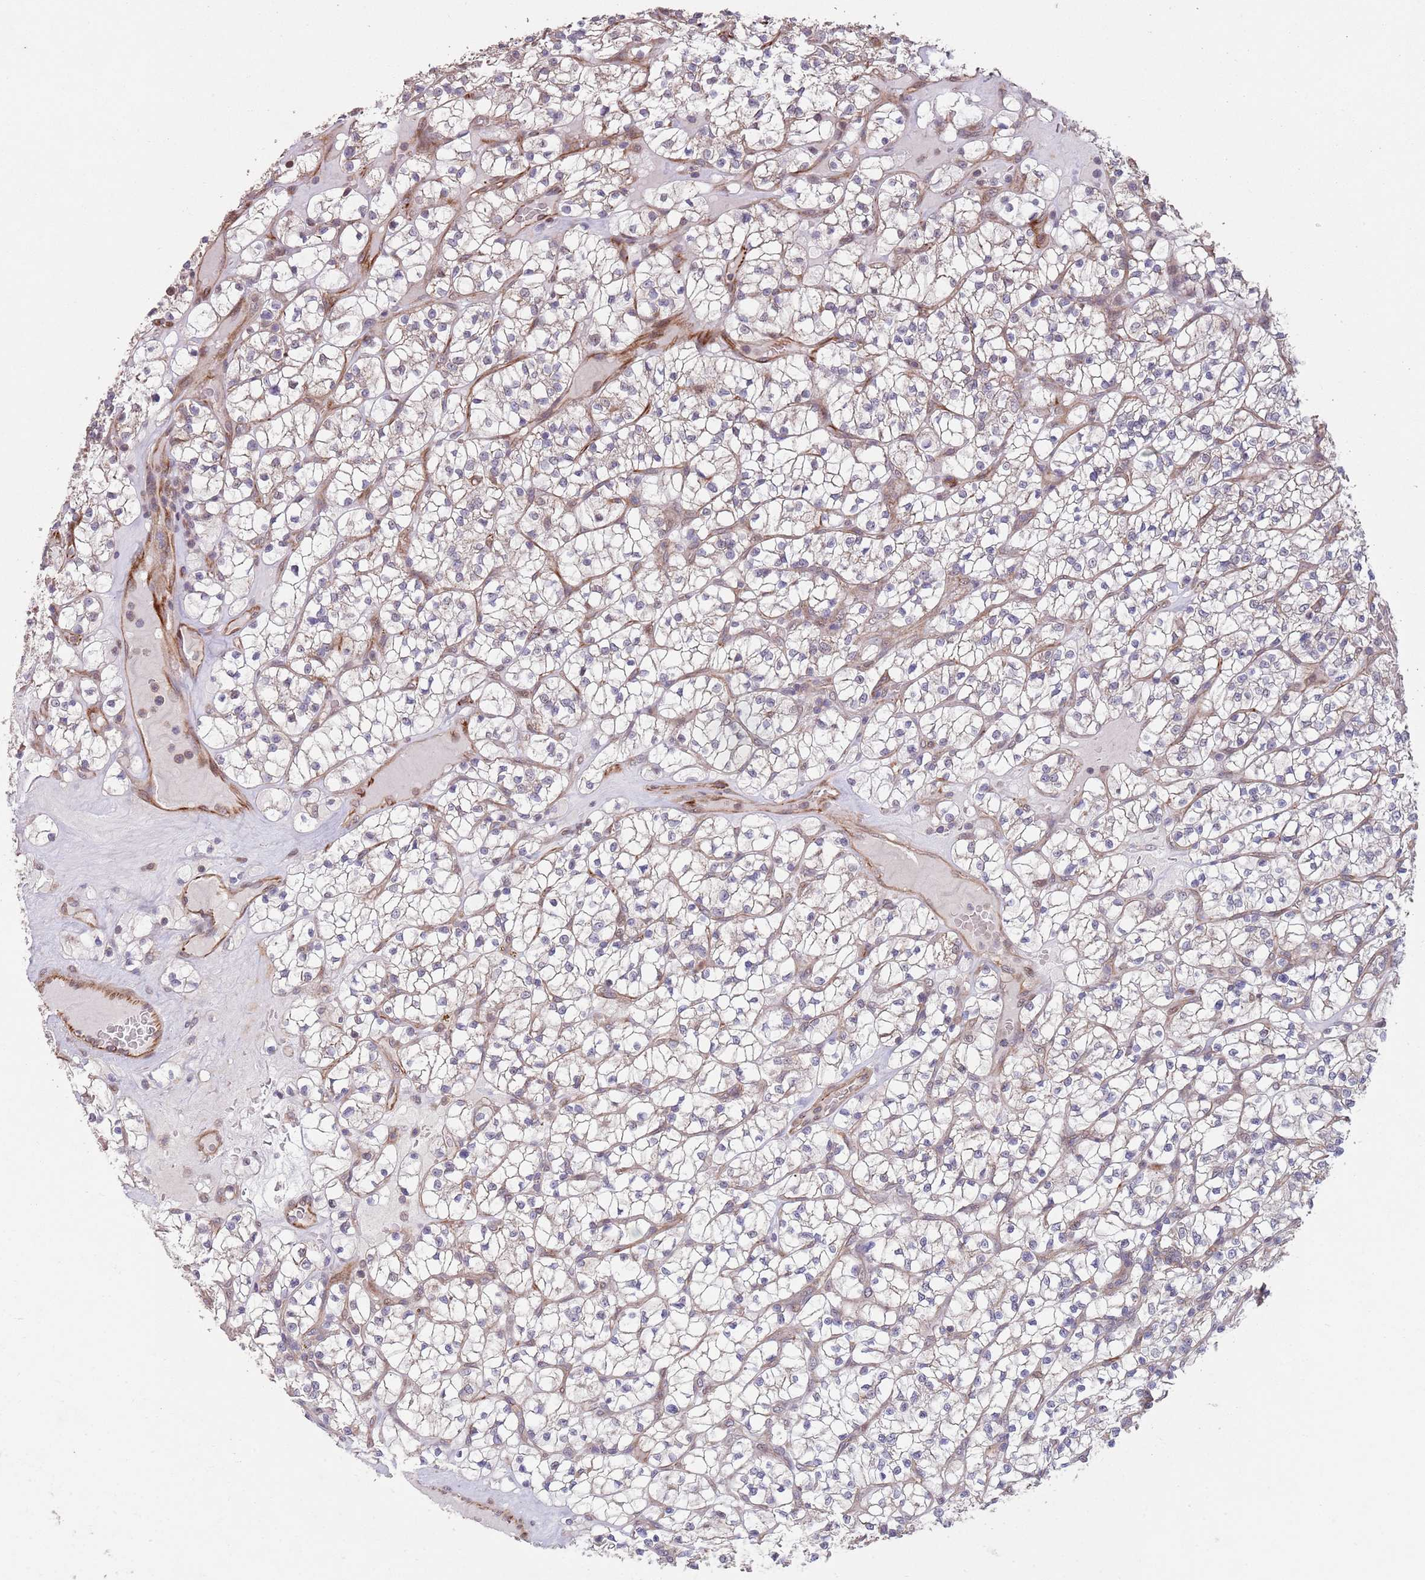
{"staining": {"intensity": "negative", "quantity": "none", "location": "none"}, "tissue": "renal cancer", "cell_type": "Tumor cells", "image_type": "cancer", "snomed": [{"axis": "morphology", "description": "Adenocarcinoma, NOS"}, {"axis": "topography", "description": "Kidney"}], "caption": "Tumor cells show no significant protein expression in adenocarcinoma (renal).", "gene": "CHD9", "patient": {"sex": "female", "age": 64}}